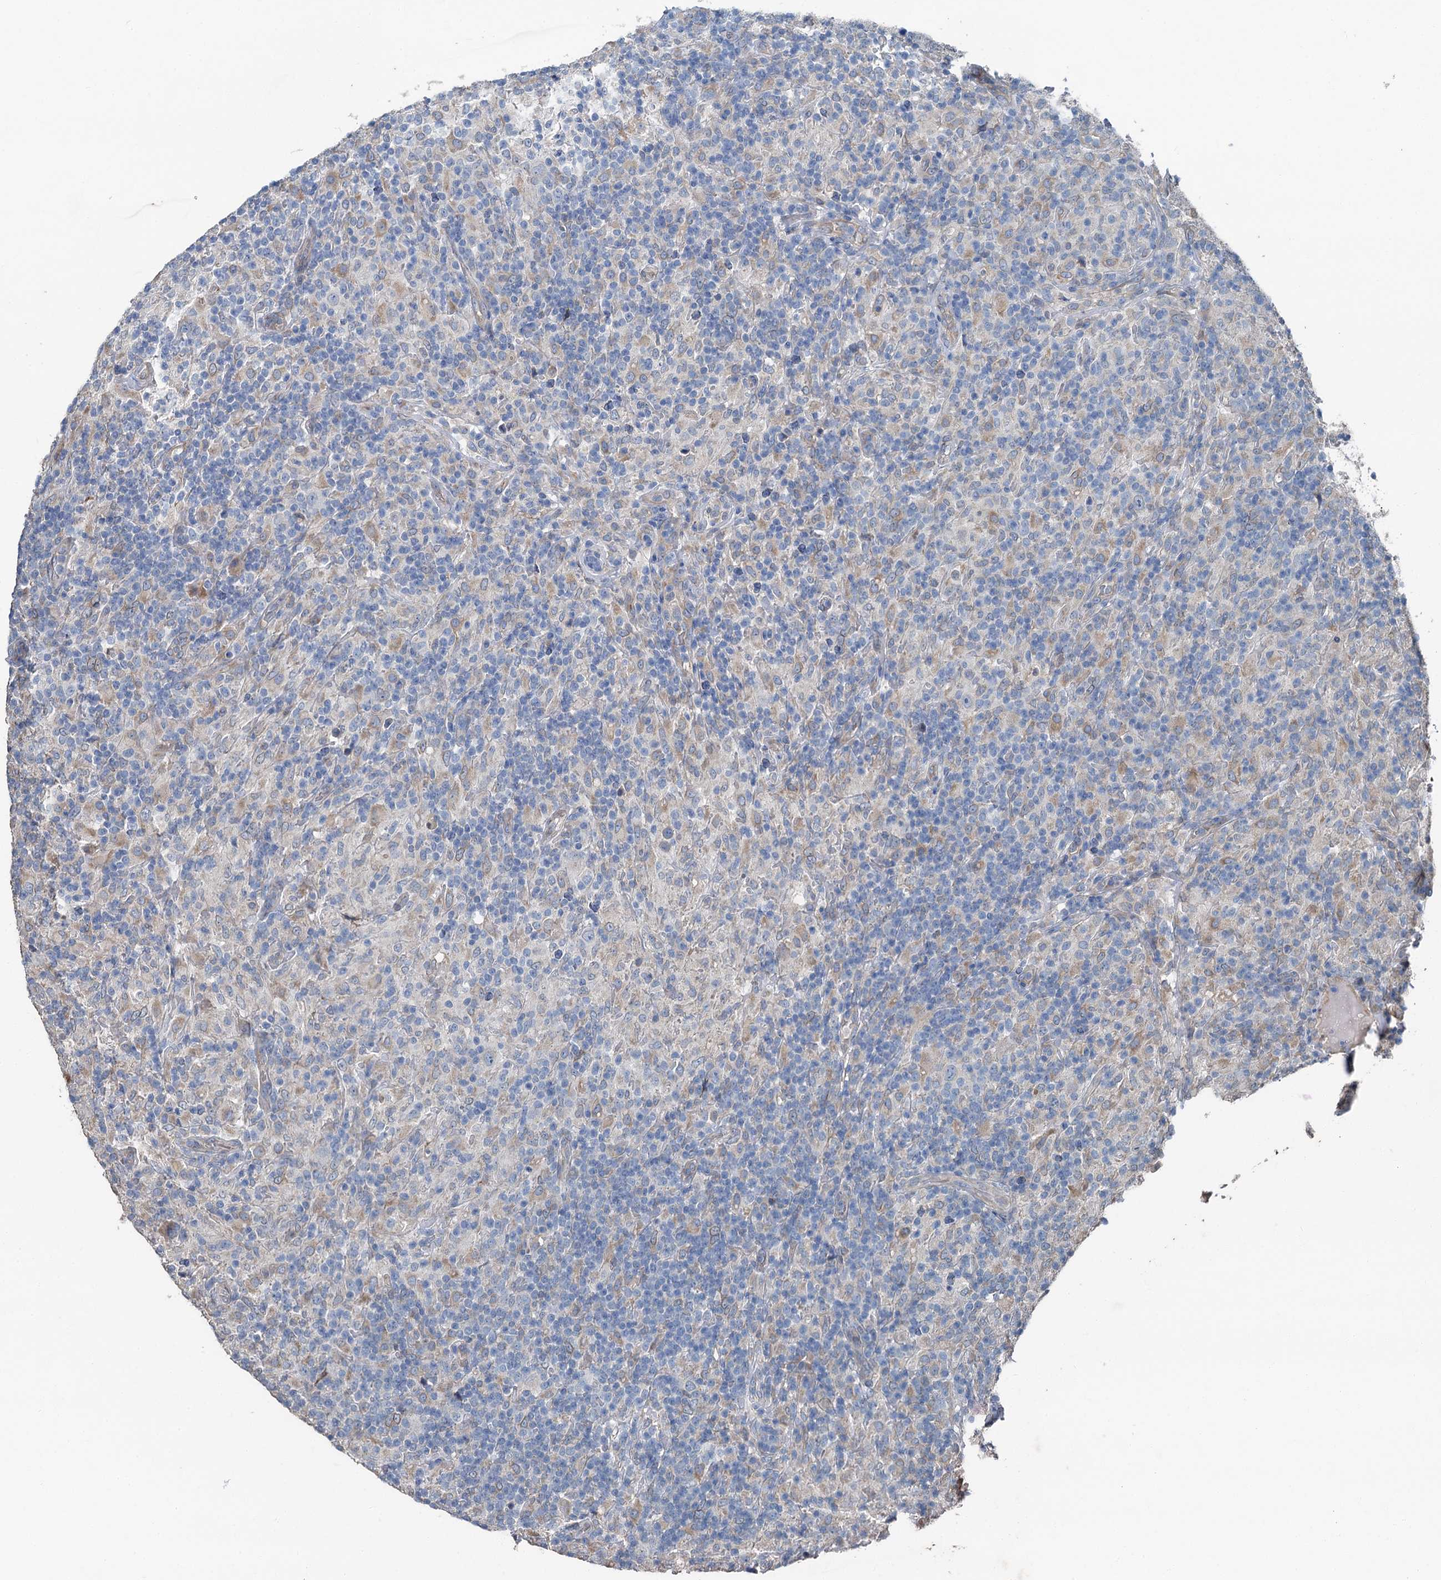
{"staining": {"intensity": "weak", "quantity": "<25%", "location": "cytoplasmic/membranous"}, "tissue": "lymphoma", "cell_type": "Tumor cells", "image_type": "cancer", "snomed": [{"axis": "morphology", "description": "Hodgkin's disease, NOS"}, {"axis": "topography", "description": "Lymph node"}], "caption": "A photomicrograph of Hodgkin's disease stained for a protein shows no brown staining in tumor cells.", "gene": "C6orf120", "patient": {"sex": "male", "age": 70}}